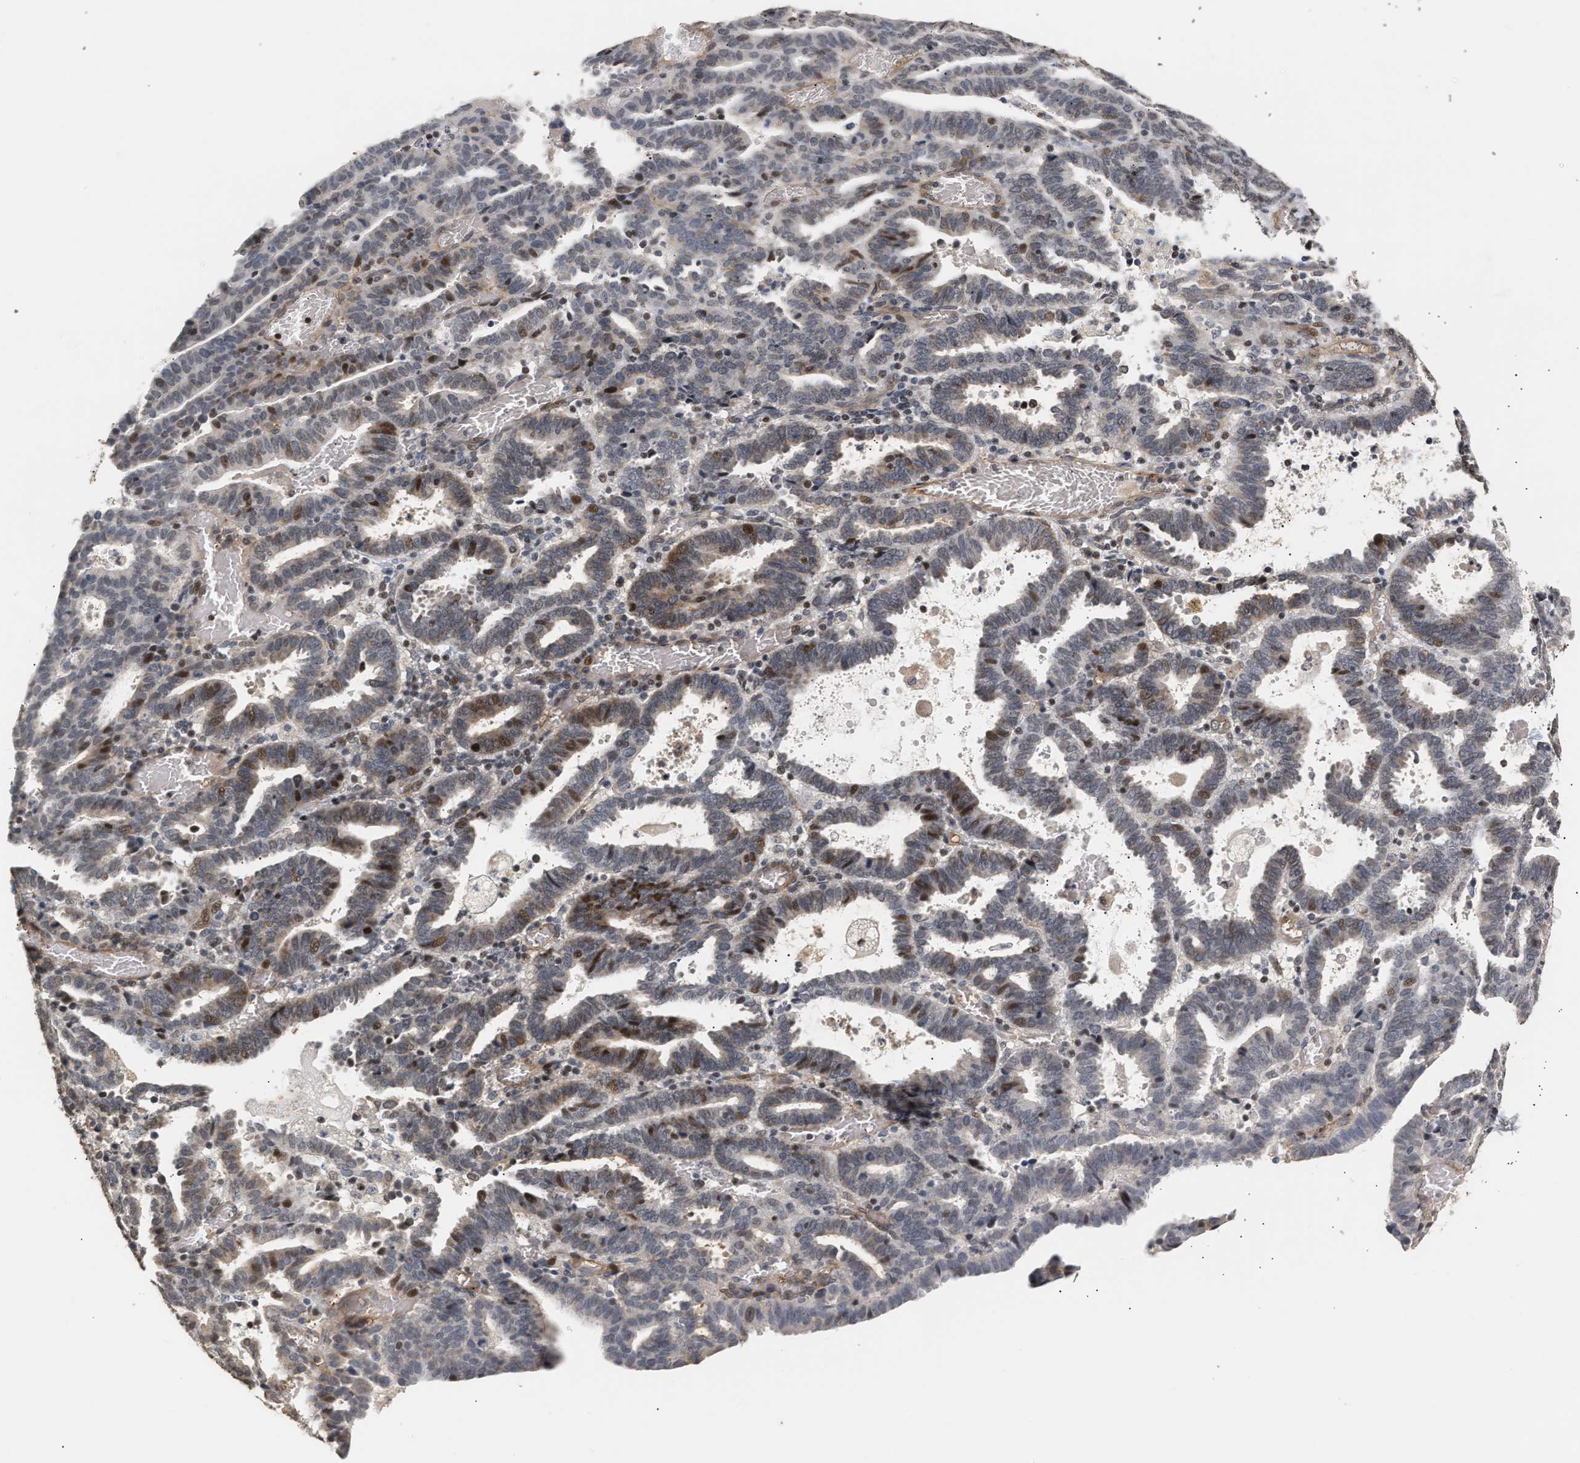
{"staining": {"intensity": "moderate", "quantity": "<25%", "location": "nuclear"}, "tissue": "endometrial cancer", "cell_type": "Tumor cells", "image_type": "cancer", "snomed": [{"axis": "morphology", "description": "Adenocarcinoma, NOS"}, {"axis": "topography", "description": "Uterus"}], "caption": "An image of human endometrial cancer stained for a protein demonstrates moderate nuclear brown staining in tumor cells.", "gene": "PLXND1", "patient": {"sex": "female", "age": 83}}